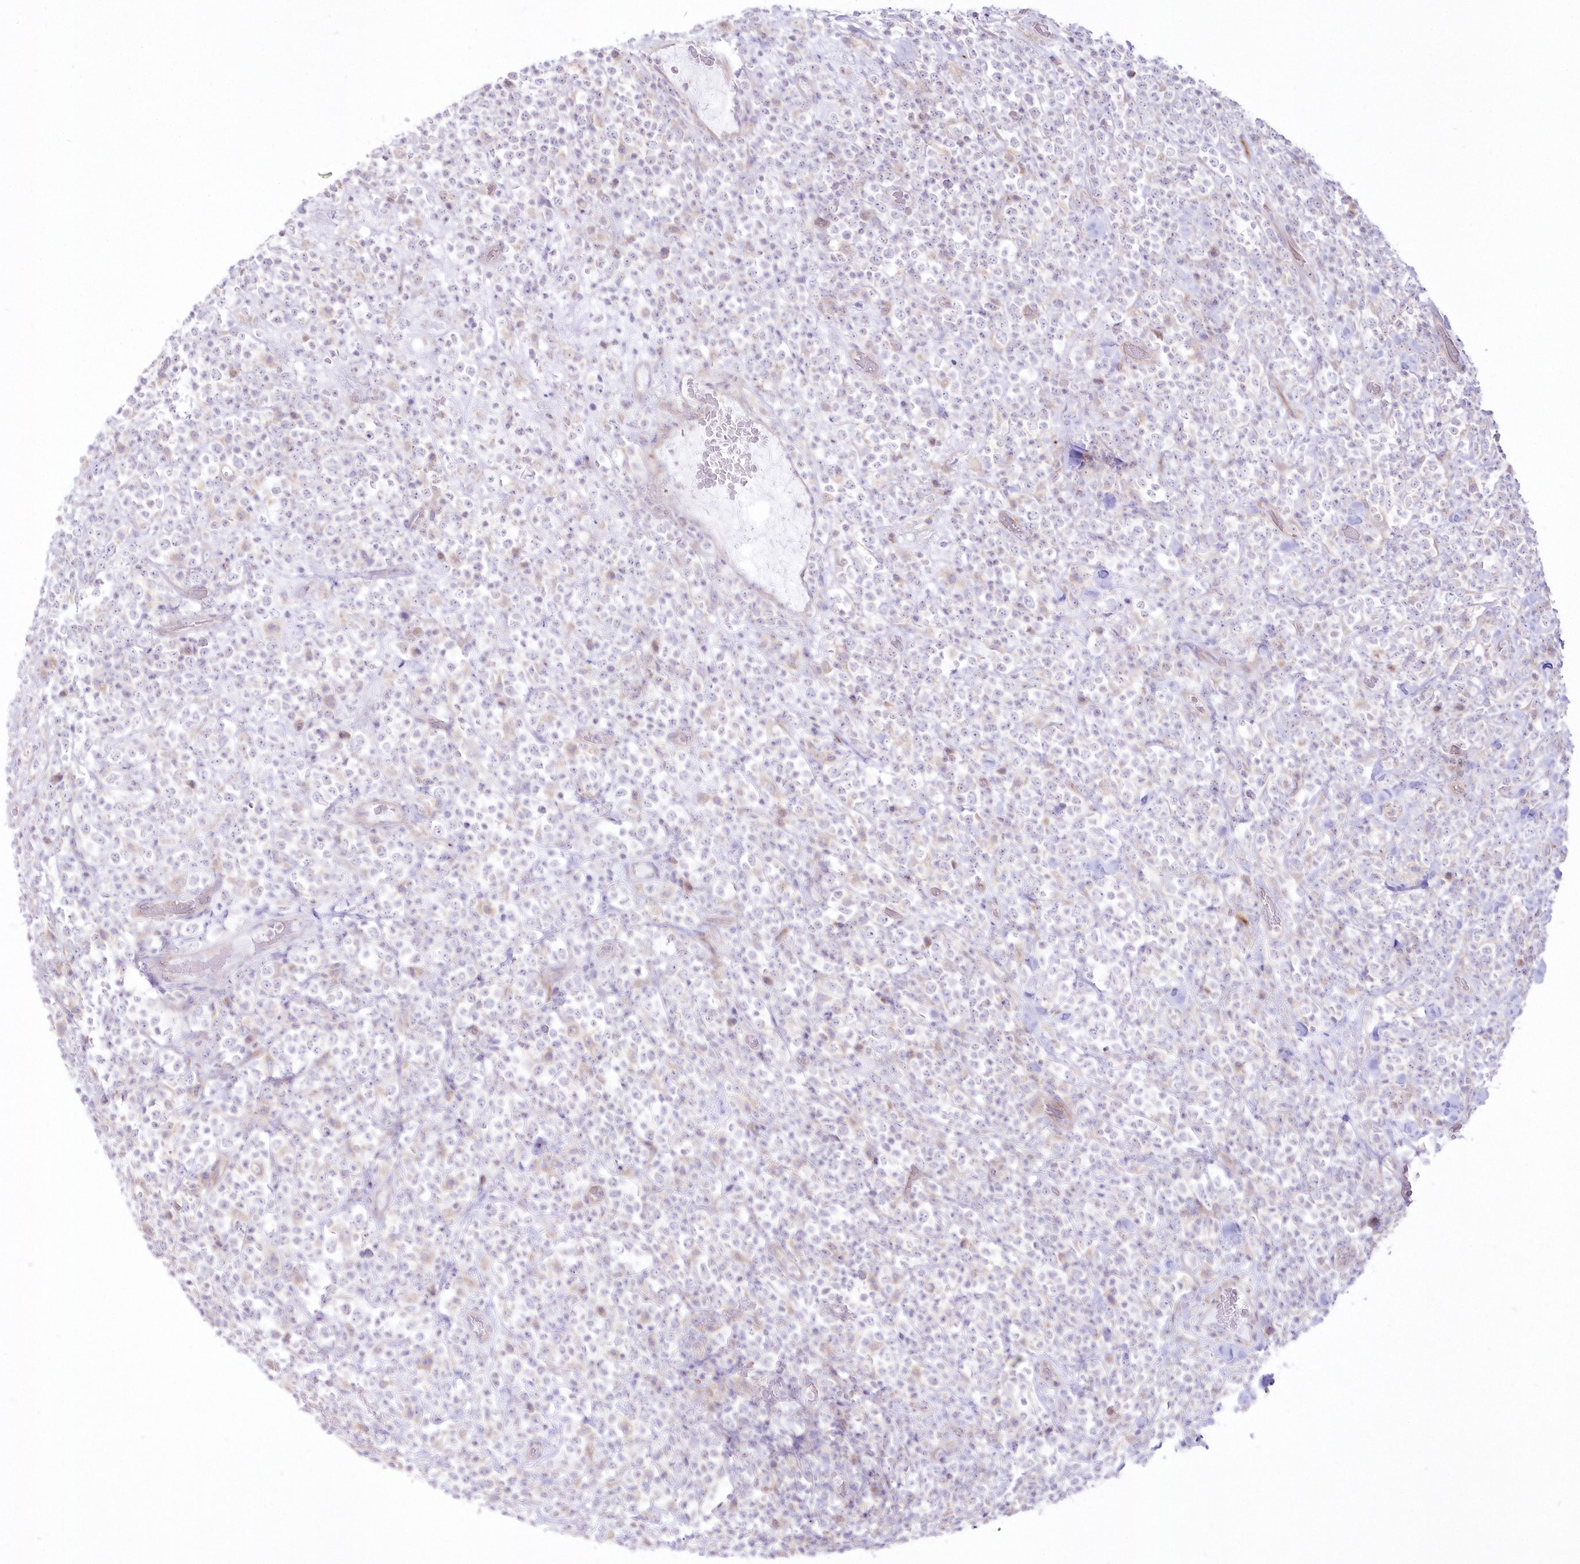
{"staining": {"intensity": "negative", "quantity": "none", "location": "none"}, "tissue": "lymphoma", "cell_type": "Tumor cells", "image_type": "cancer", "snomed": [{"axis": "morphology", "description": "Malignant lymphoma, non-Hodgkin's type, High grade"}, {"axis": "topography", "description": "Colon"}], "caption": "High power microscopy micrograph of an immunohistochemistry image of high-grade malignant lymphoma, non-Hodgkin's type, revealing no significant positivity in tumor cells. The staining is performed using DAB brown chromogen with nuclei counter-stained in using hematoxylin.", "gene": "ZNF843", "patient": {"sex": "female", "age": 53}}